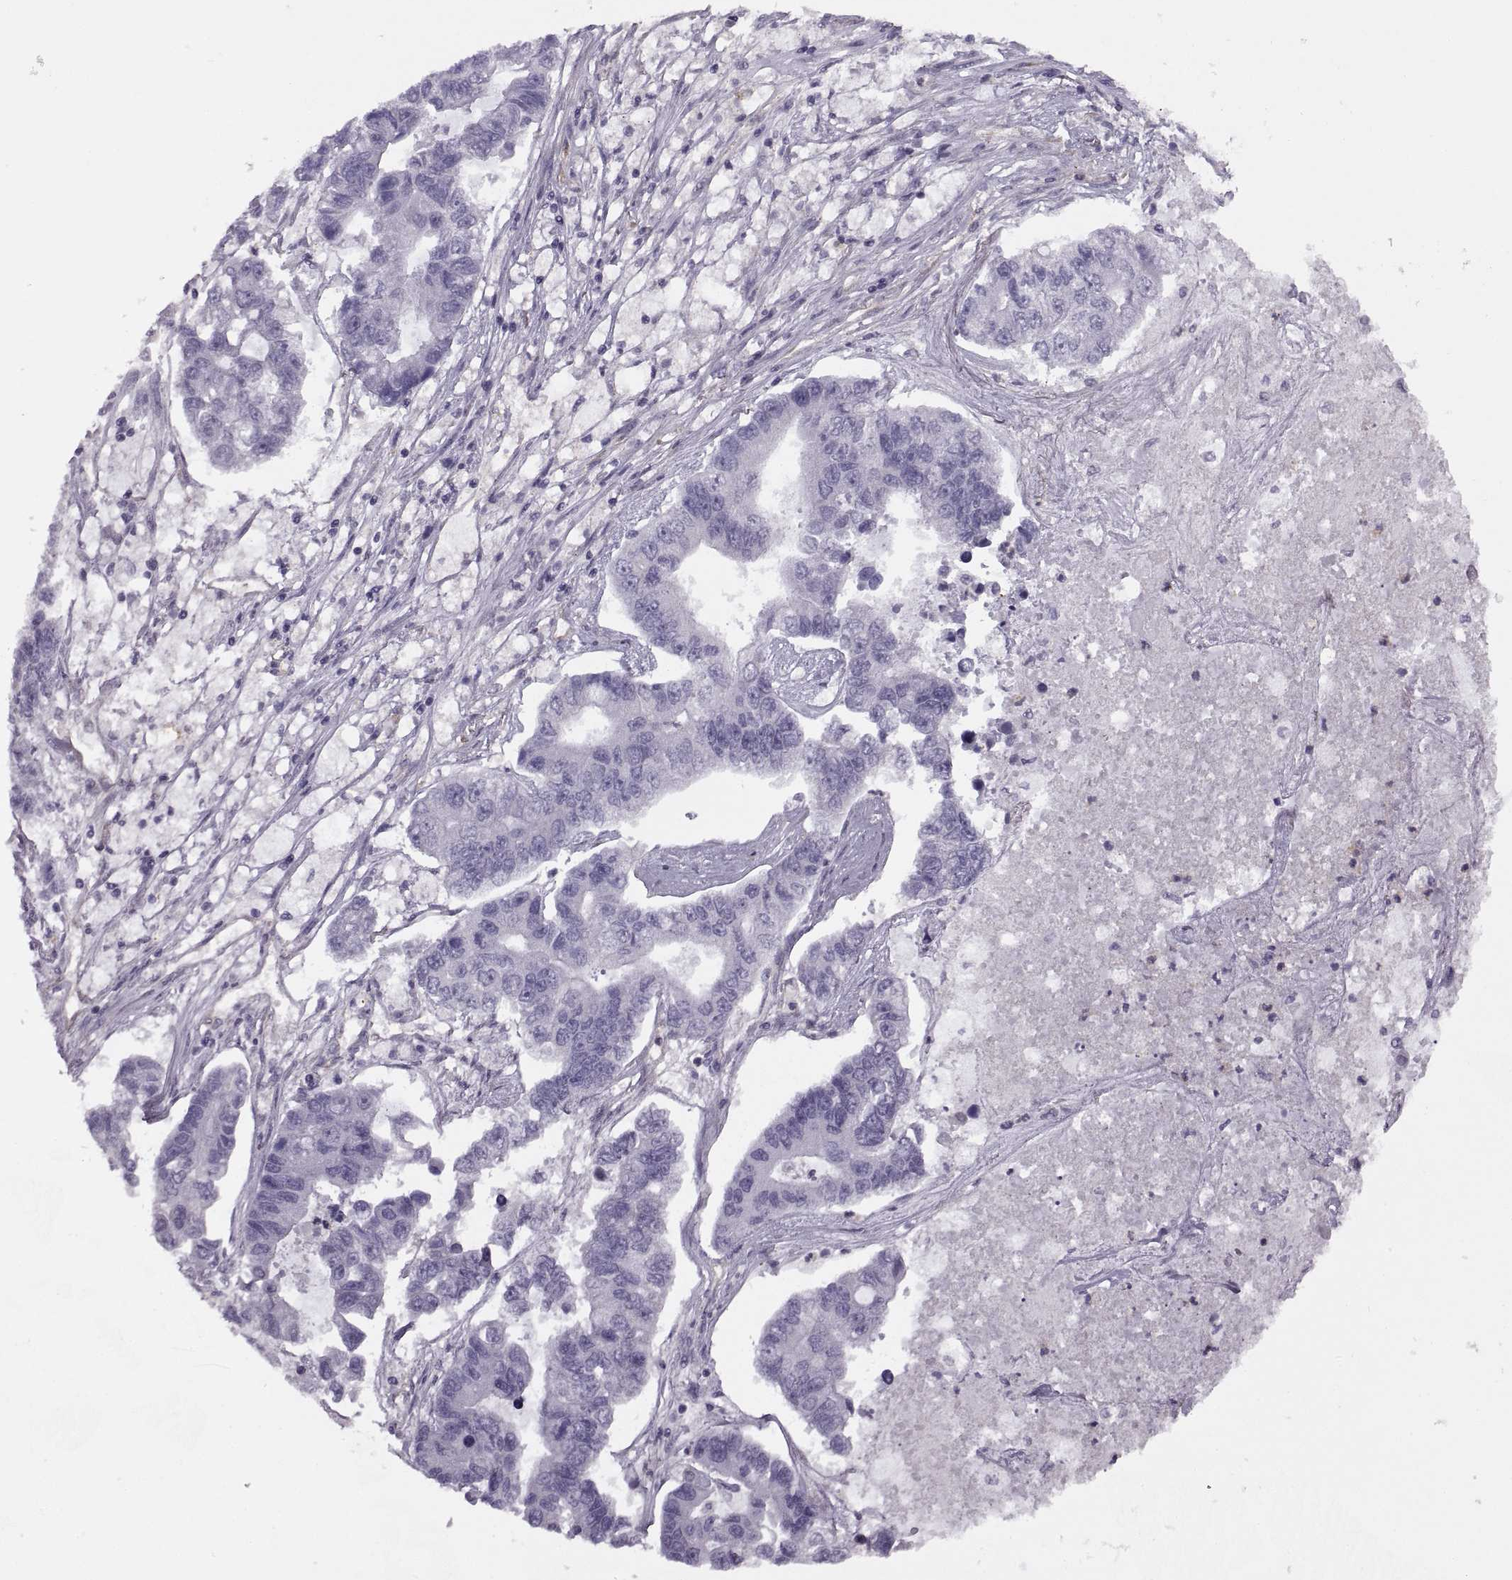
{"staining": {"intensity": "negative", "quantity": "none", "location": "none"}, "tissue": "lung cancer", "cell_type": "Tumor cells", "image_type": "cancer", "snomed": [{"axis": "morphology", "description": "Adenocarcinoma, NOS"}, {"axis": "topography", "description": "Bronchus"}, {"axis": "topography", "description": "Lung"}], "caption": "Tumor cells are negative for protein expression in human adenocarcinoma (lung). The staining was performed using DAB to visualize the protein expression in brown, while the nuclei were stained in blue with hematoxylin (Magnification: 20x).", "gene": "RALB", "patient": {"sex": "female", "age": 51}}